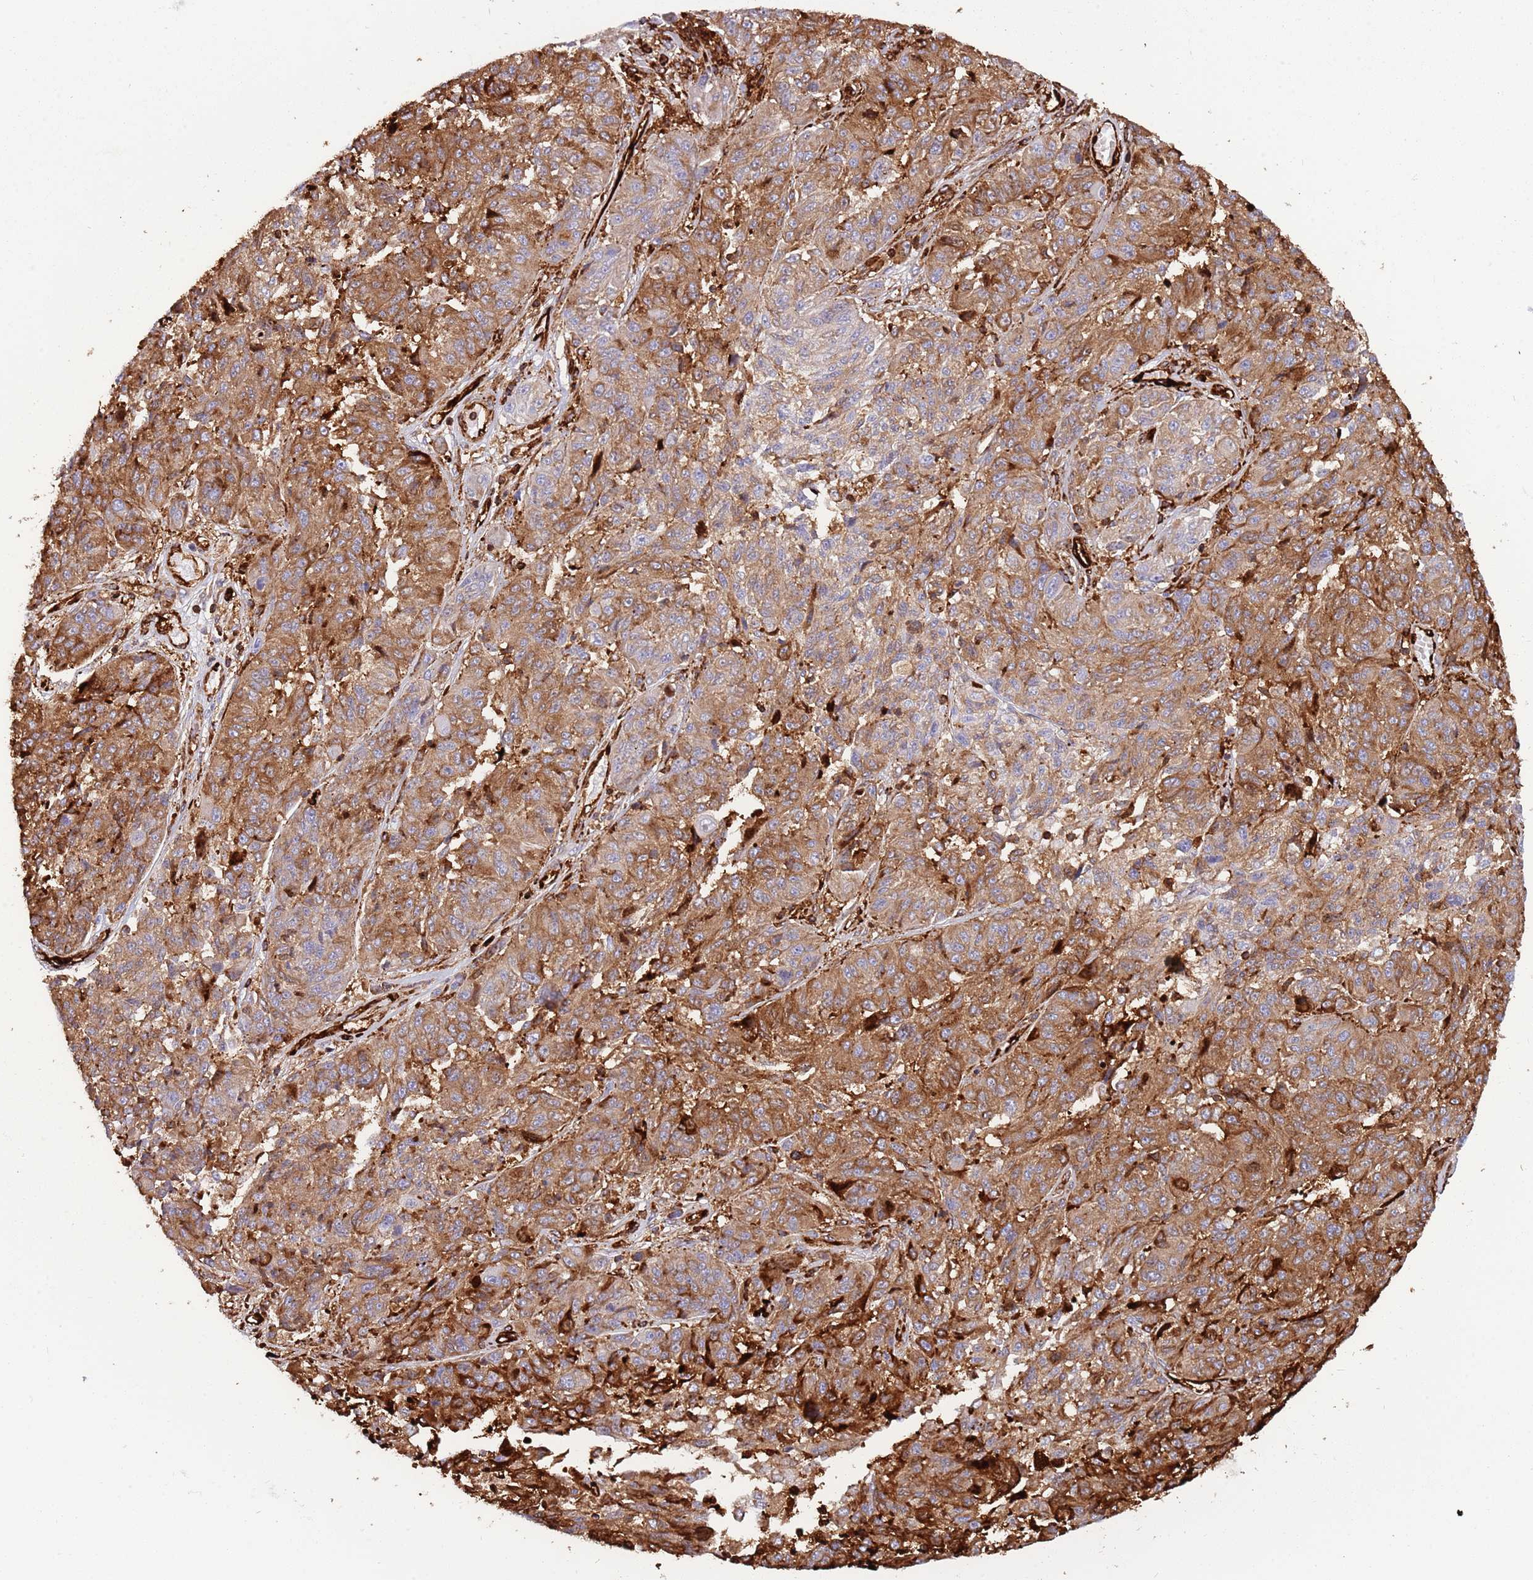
{"staining": {"intensity": "moderate", "quantity": ">75%", "location": "cytoplasmic/membranous"}, "tissue": "melanoma", "cell_type": "Tumor cells", "image_type": "cancer", "snomed": [{"axis": "morphology", "description": "Malignant melanoma, NOS"}, {"axis": "topography", "description": "Skin"}], "caption": "Protein expression analysis of human melanoma reveals moderate cytoplasmic/membranous staining in approximately >75% of tumor cells.", "gene": "KBTBD7", "patient": {"sex": "male", "age": 53}}